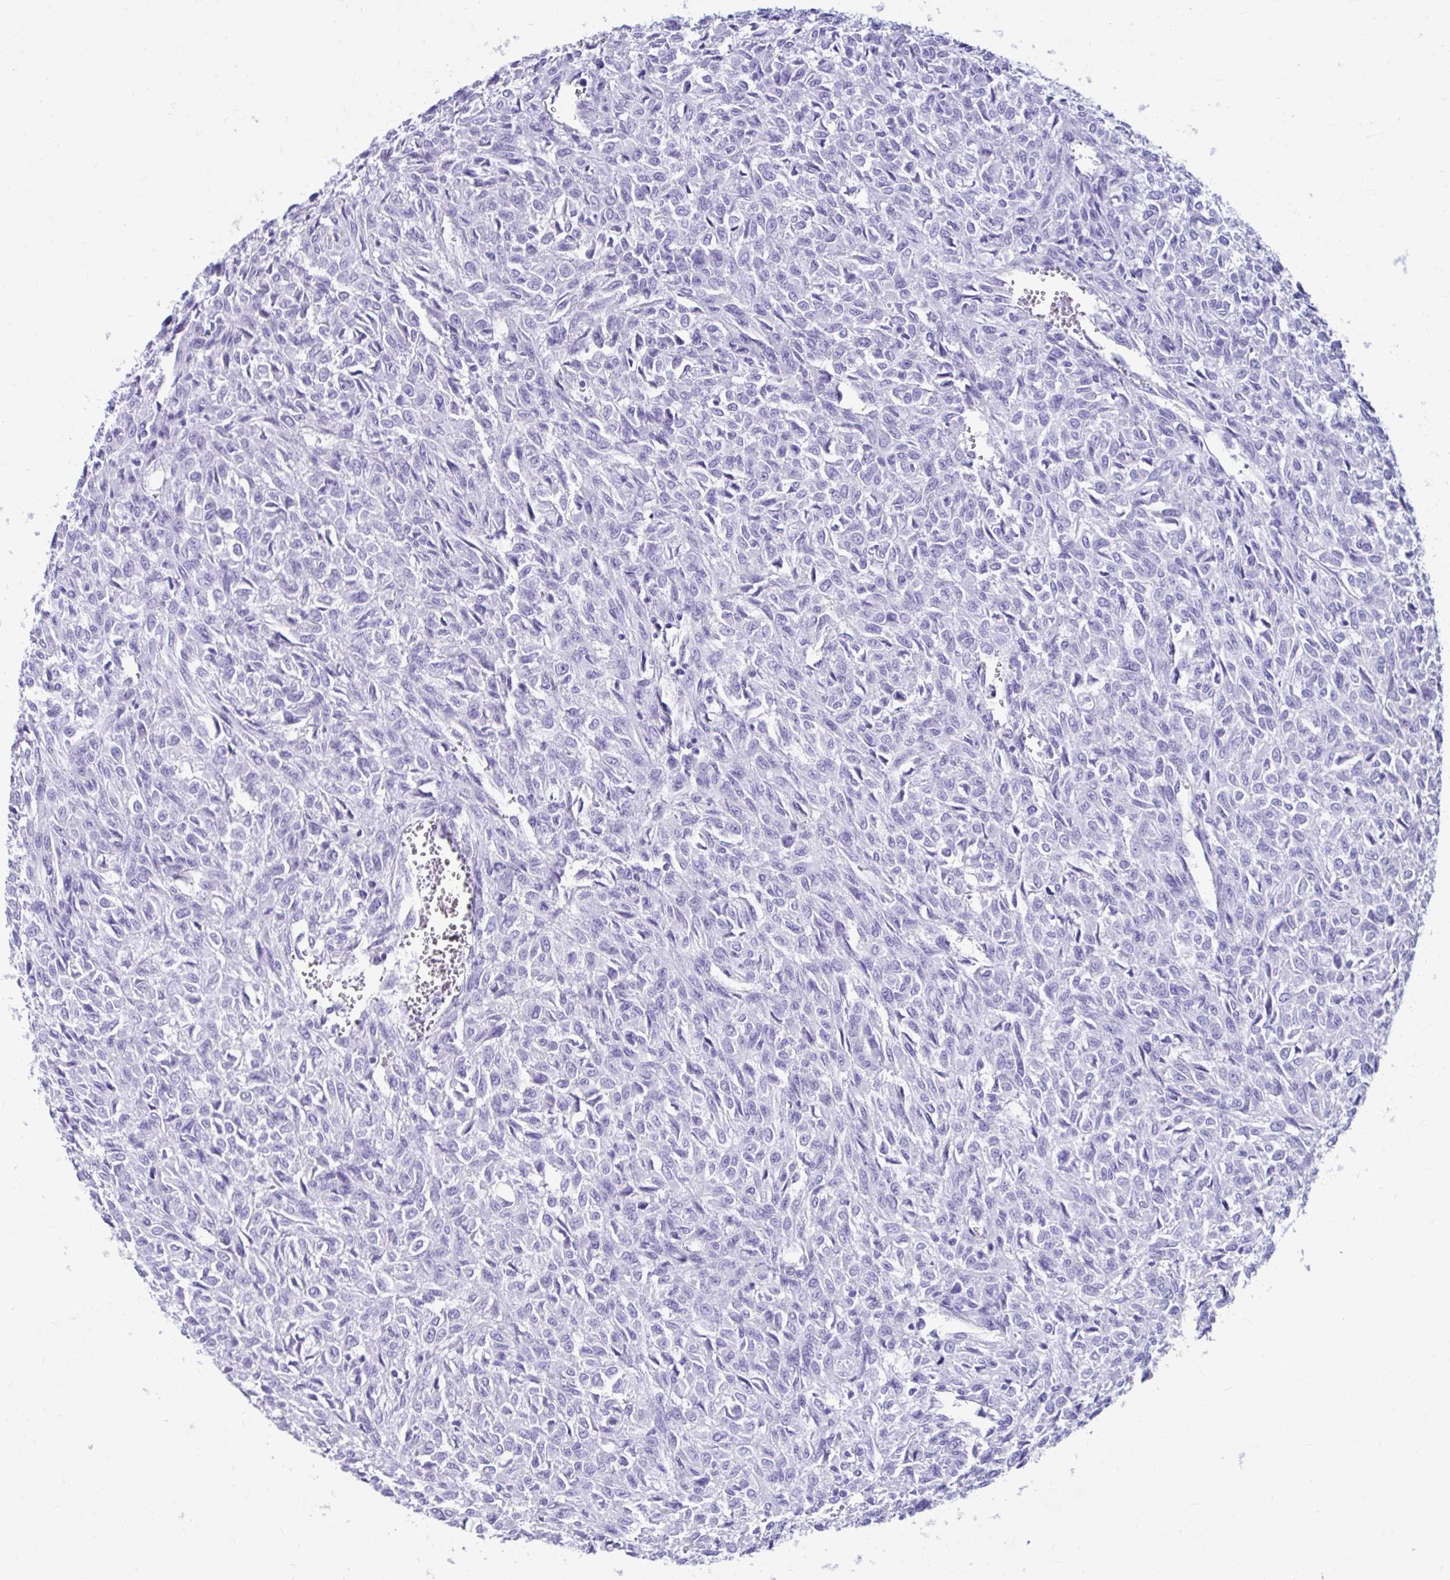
{"staining": {"intensity": "negative", "quantity": "none", "location": "none"}, "tissue": "renal cancer", "cell_type": "Tumor cells", "image_type": "cancer", "snomed": [{"axis": "morphology", "description": "Adenocarcinoma, NOS"}, {"axis": "topography", "description": "Kidney"}], "caption": "Image shows no protein positivity in tumor cells of renal cancer (adenocarcinoma) tissue. (Brightfield microscopy of DAB (3,3'-diaminobenzidine) IHC at high magnification).", "gene": "SMIM9", "patient": {"sex": "male", "age": 58}}